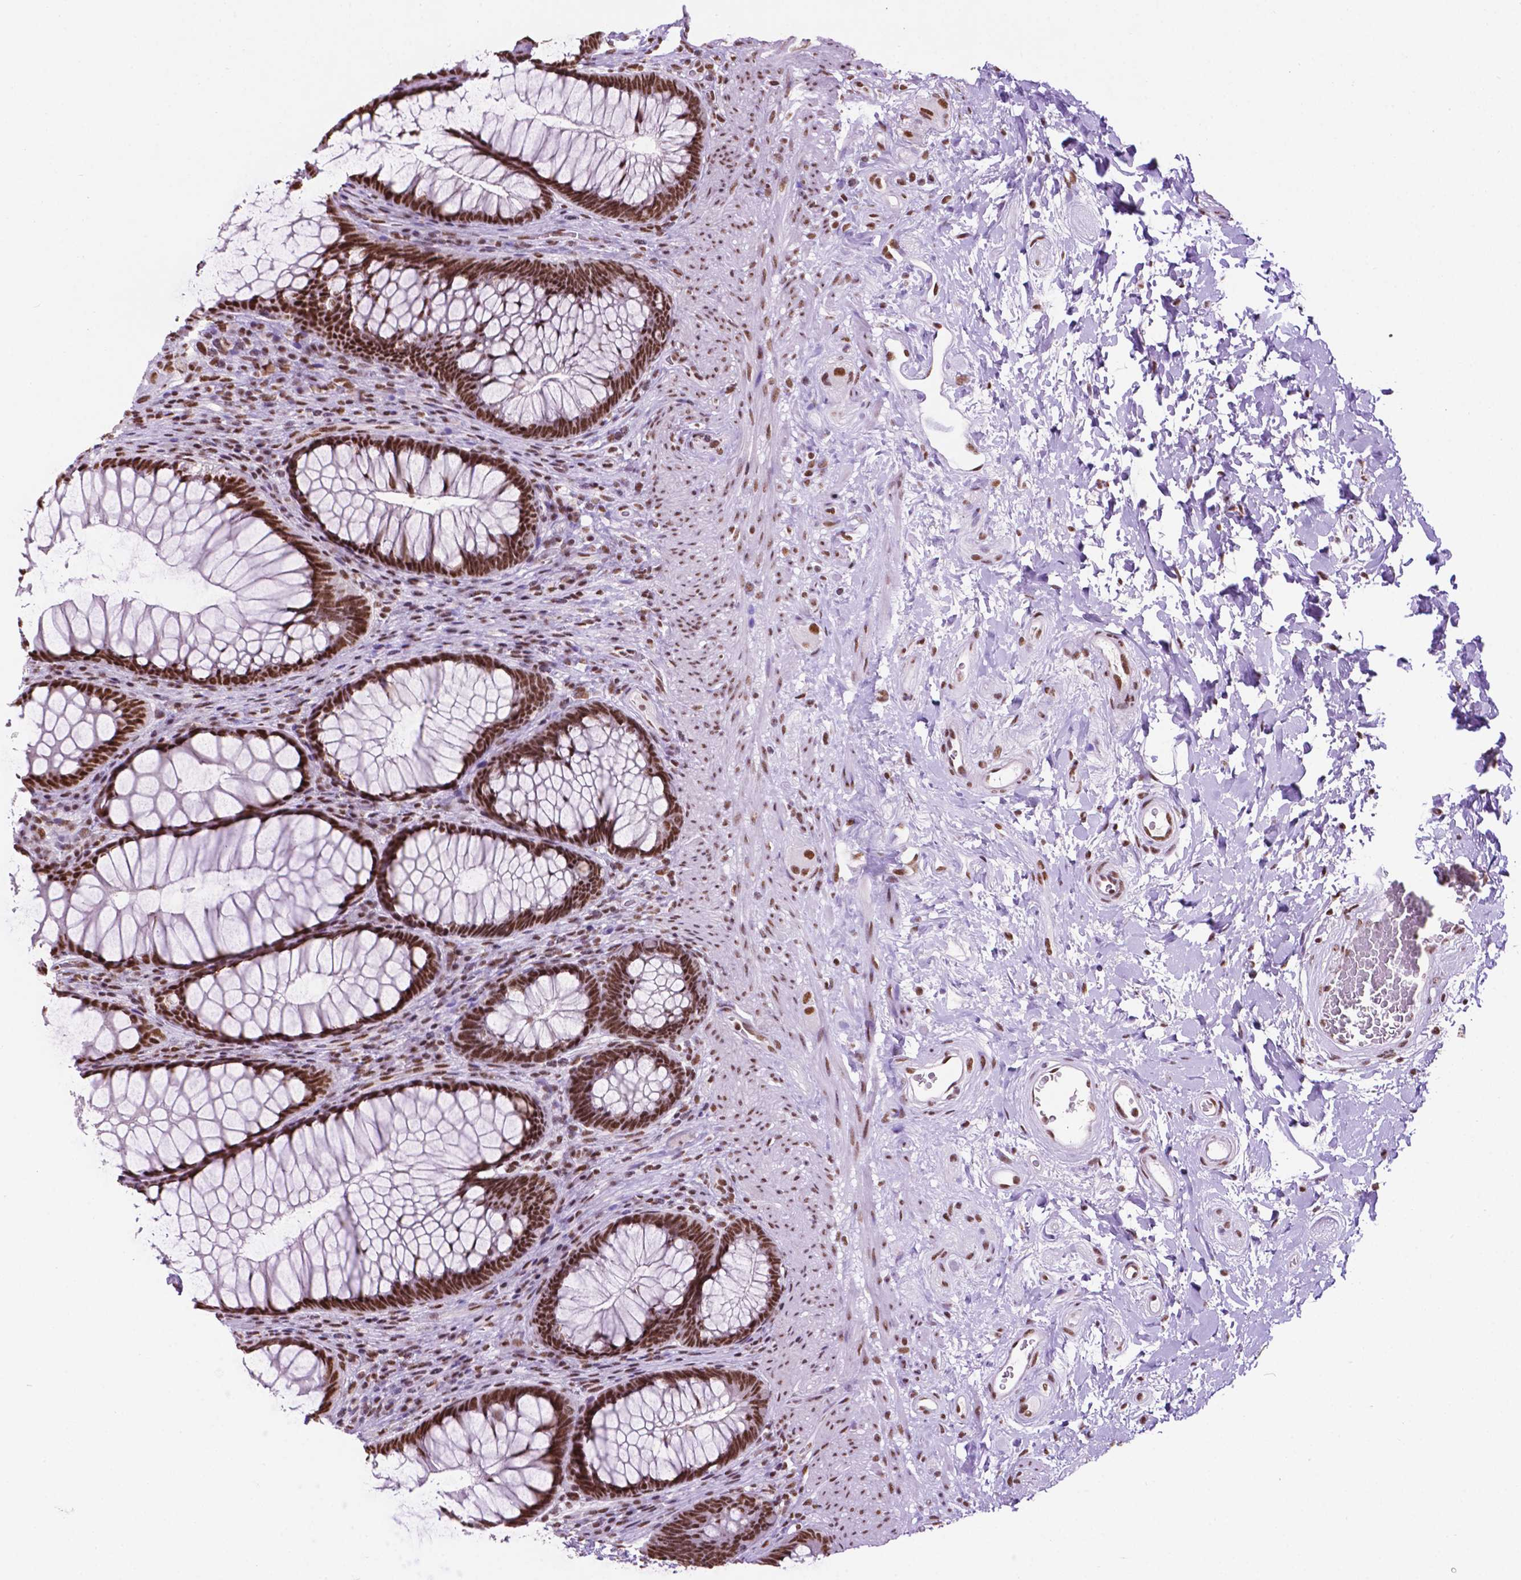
{"staining": {"intensity": "strong", "quantity": ">75%", "location": "nuclear"}, "tissue": "rectum", "cell_type": "Glandular cells", "image_type": "normal", "snomed": [{"axis": "morphology", "description": "Normal tissue, NOS"}, {"axis": "topography", "description": "Smooth muscle"}, {"axis": "topography", "description": "Rectum"}], "caption": "This is a photomicrograph of immunohistochemistry staining of benign rectum, which shows strong expression in the nuclear of glandular cells.", "gene": "CCAR2", "patient": {"sex": "male", "age": 53}}